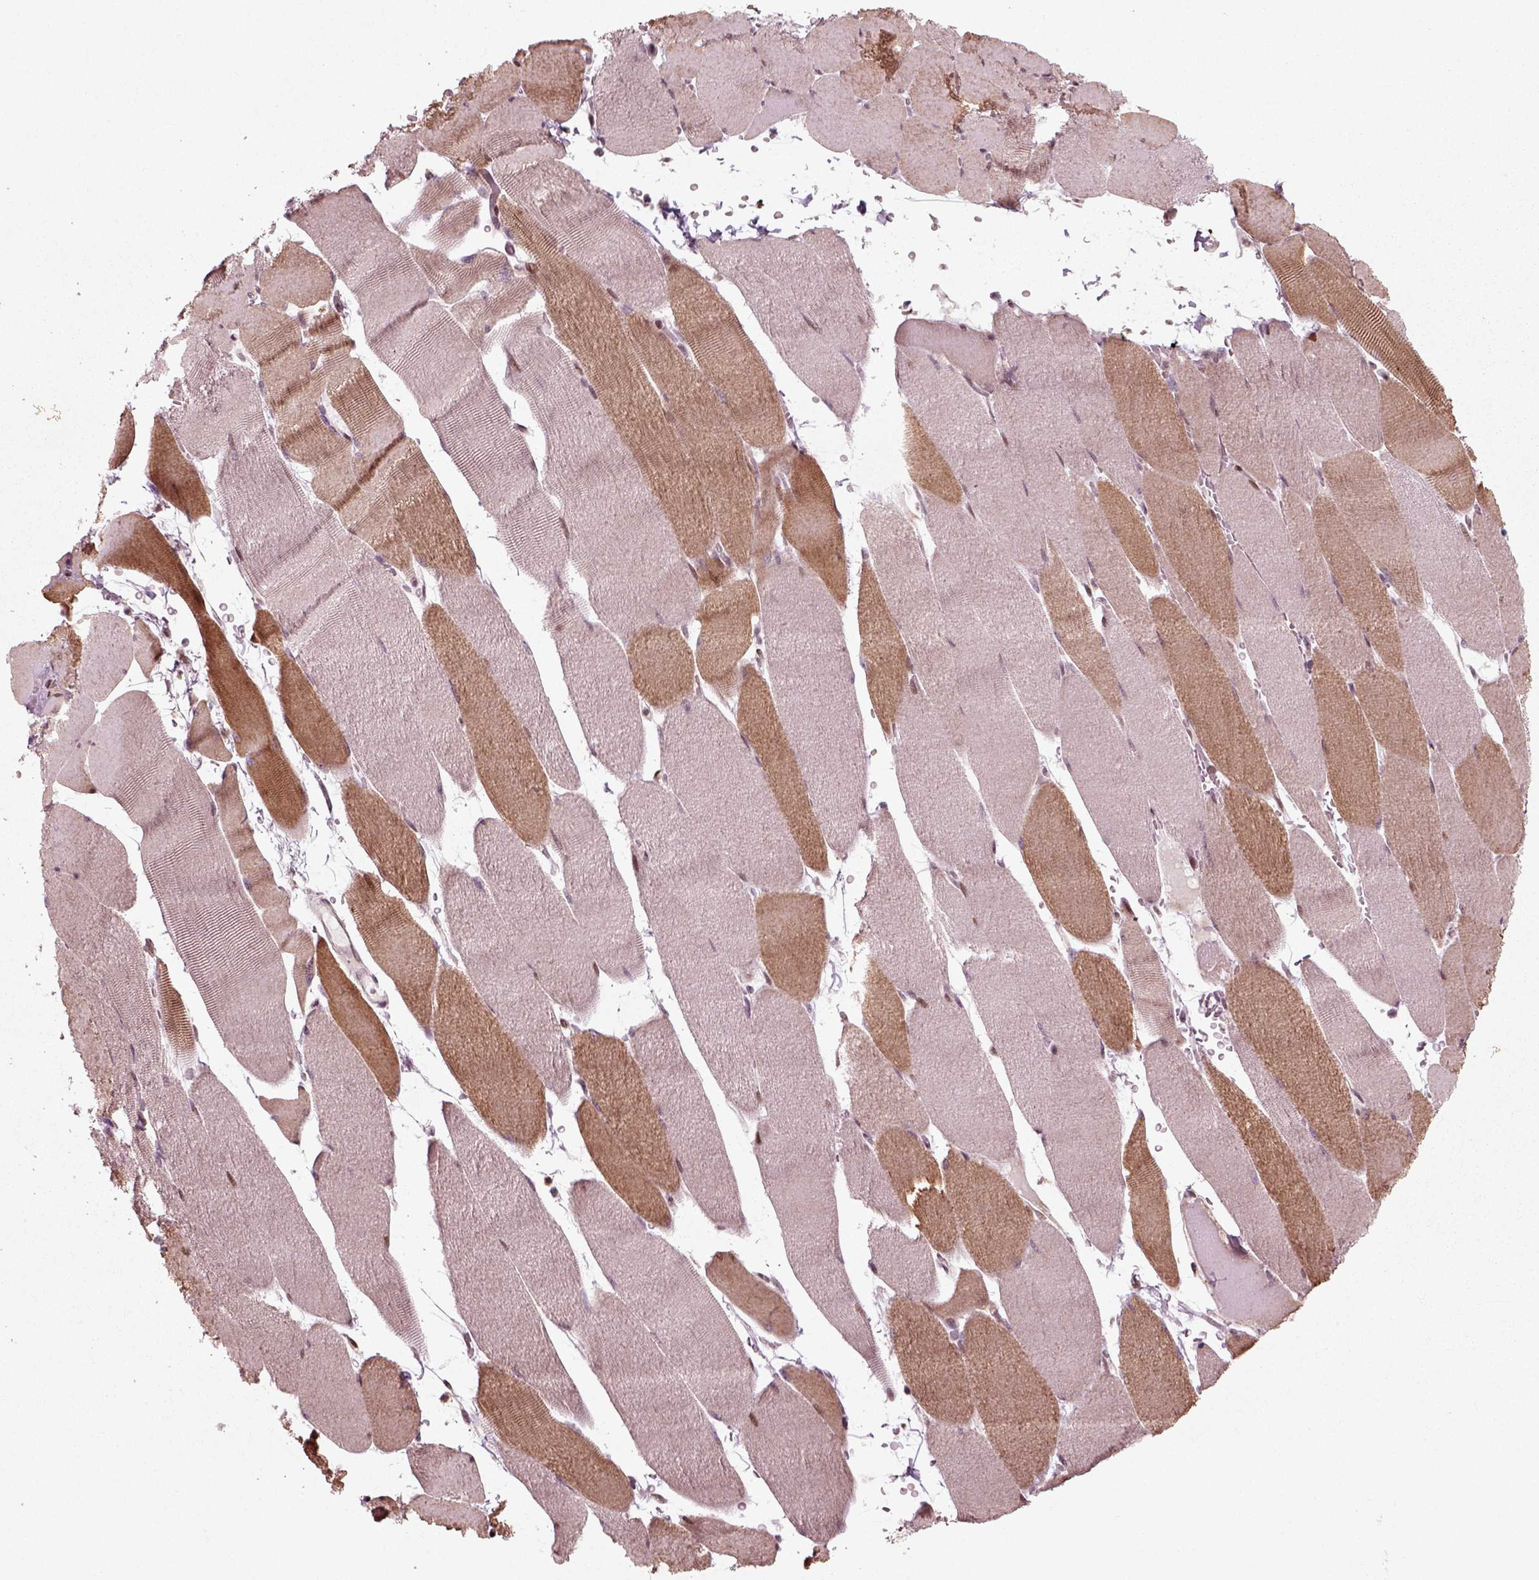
{"staining": {"intensity": "moderate", "quantity": "25%-75%", "location": "cytoplasmic/membranous,nuclear"}, "tissue": "skeletal muscle", "cell_type": "Myocytes", "image_type": "normal", "snomed": [{"axis": "morphology", "description": "Normal tissue, NOS"}, {"axis": "topography", "description": "Skeletal muscle"}], "caption": "Myocytes demonstrate moderate cytoplasmic/membranous,nuclear staining in about 25%-75% of cells in benign skeletal muscle.", "gene": "CDC14A", "patient": {"sex": "male", "age": 56}}